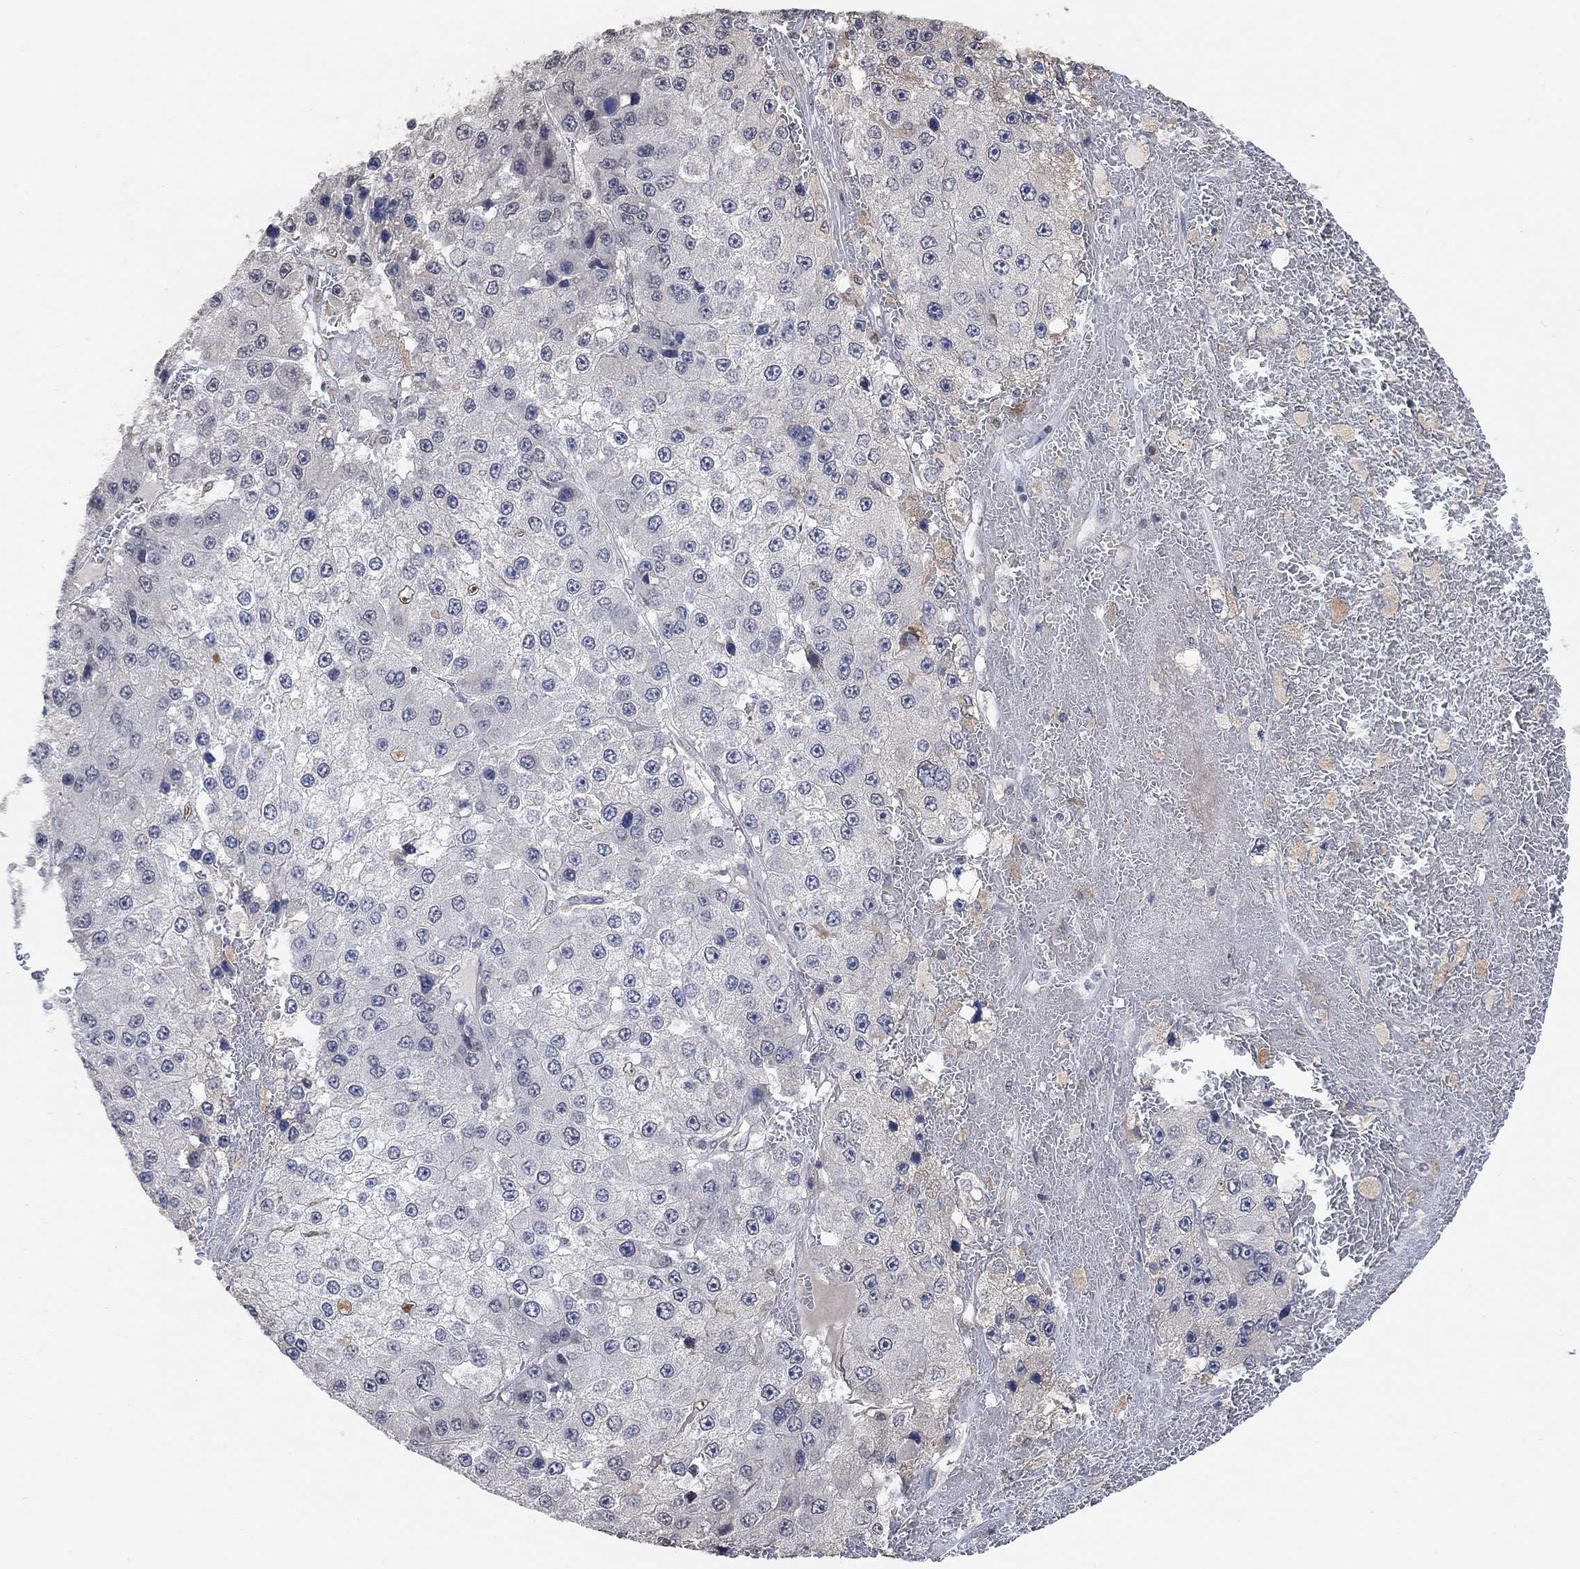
{"staining": {"intensity": "negative", "quantity": "none", "location": "none"}, "tissue": "liver cancer", "cell_type": "Tumor cells", "image_type": "cancer", "snomed": [{"axis": "morphology", "description": "Carcinoma, Hepatocellular, NOS"}, {"axis": "topography", "description": "Liver"}], "caption": "The micrograph demonstrates no staining of tumor cells in liver cancer (hepatocellular carcinoma).", "gene": "UNC5B", "patient": {"sex": "female", "age": 73}}